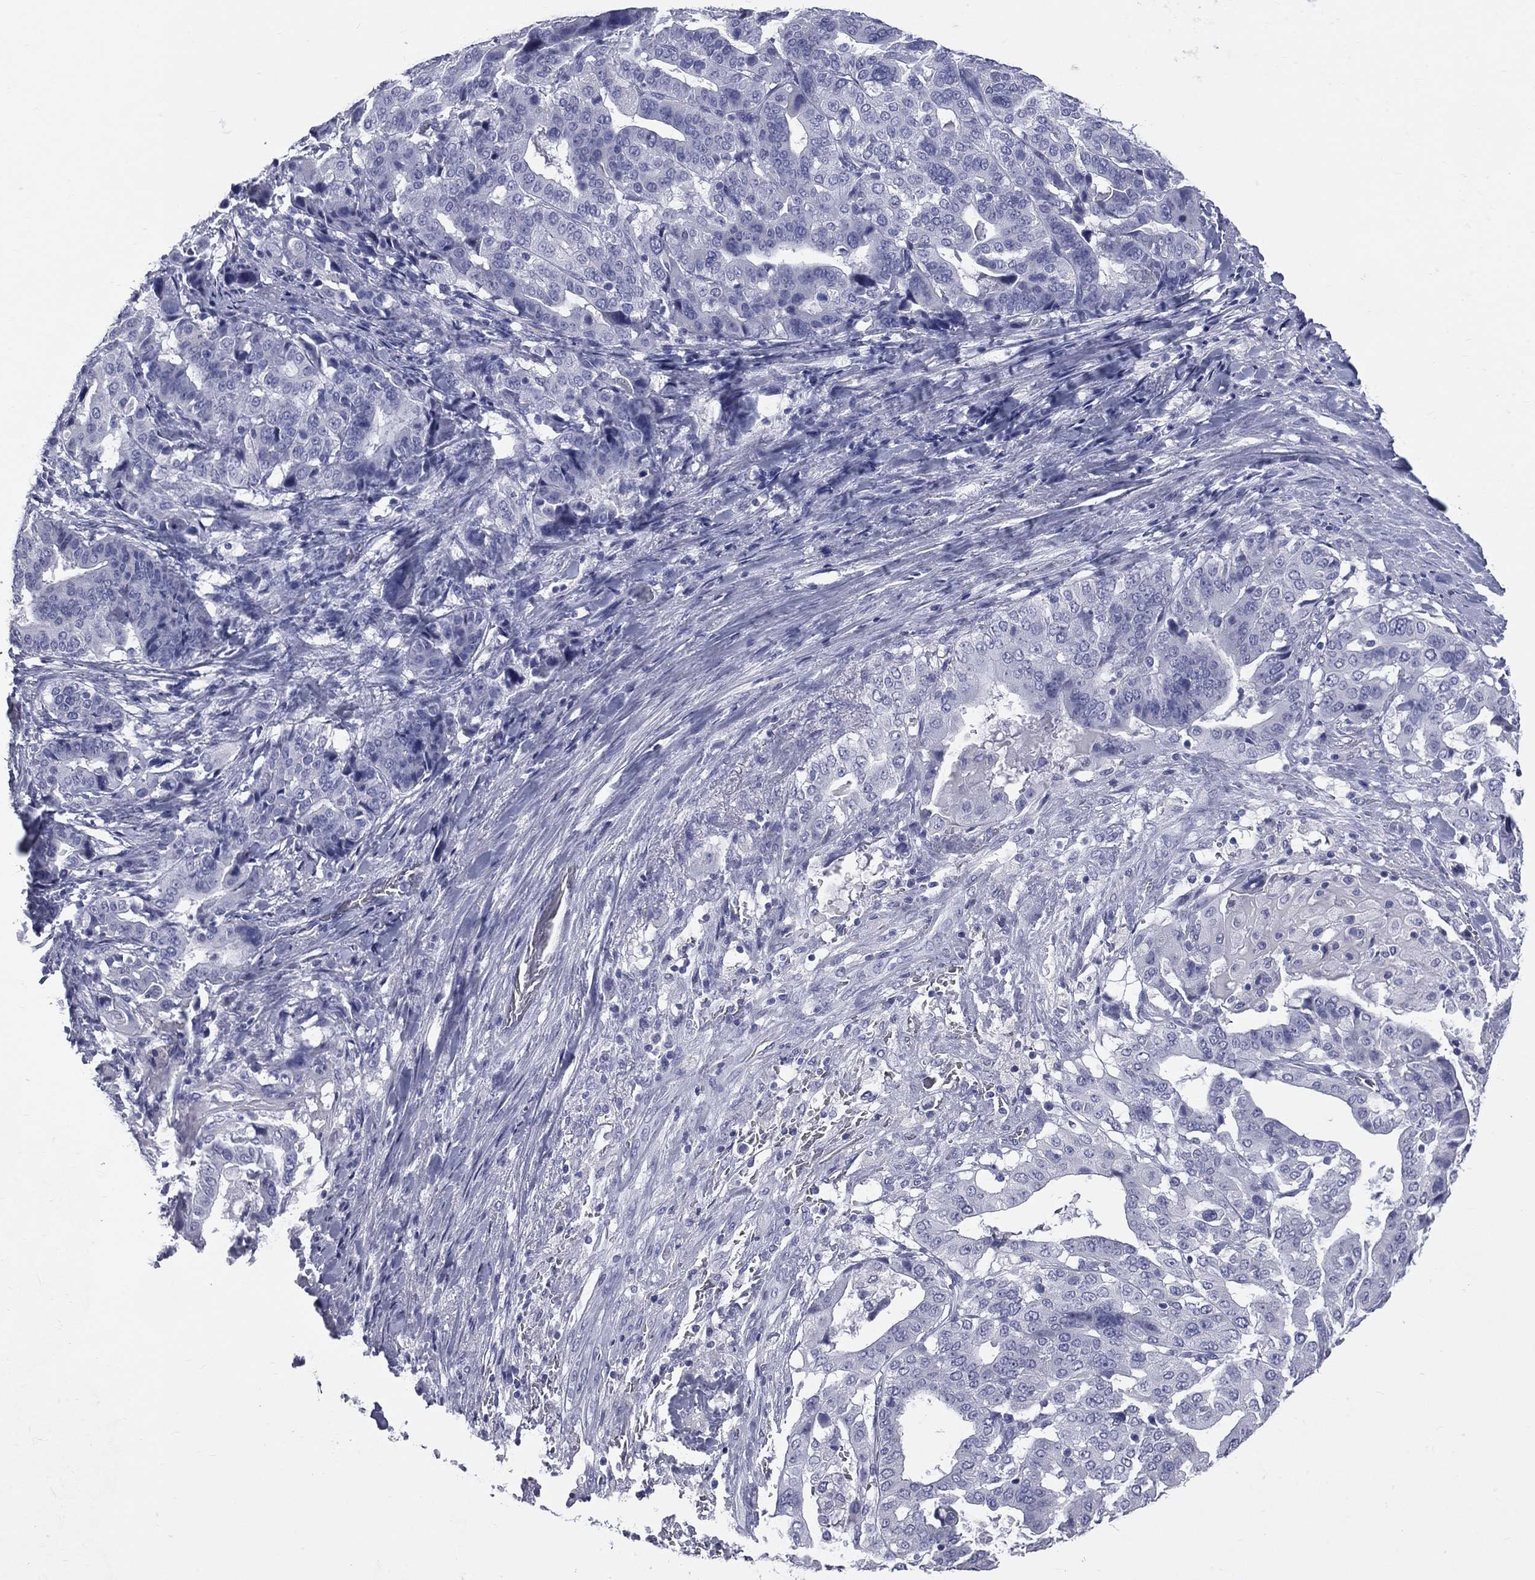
{"staining": {"intensity": "negative", "quantity": "none", "location": "none"}, "tissue": "stomach cancer", "cell_type": "Tumor cells", "image_type": "cancer", "snomed": [{"axis": "morphology", "description": "Adenocarcinoma, NOS"}, {"axis": "topography", "description": "Stomach"}], "caption": "Human adenocarcinoma (stomach) stained for a protein using immunohistochemistry (IHC) shows no expression in tumor cells.", "gene": "MLN", "patient": {"sex": "male", "age": 48}}